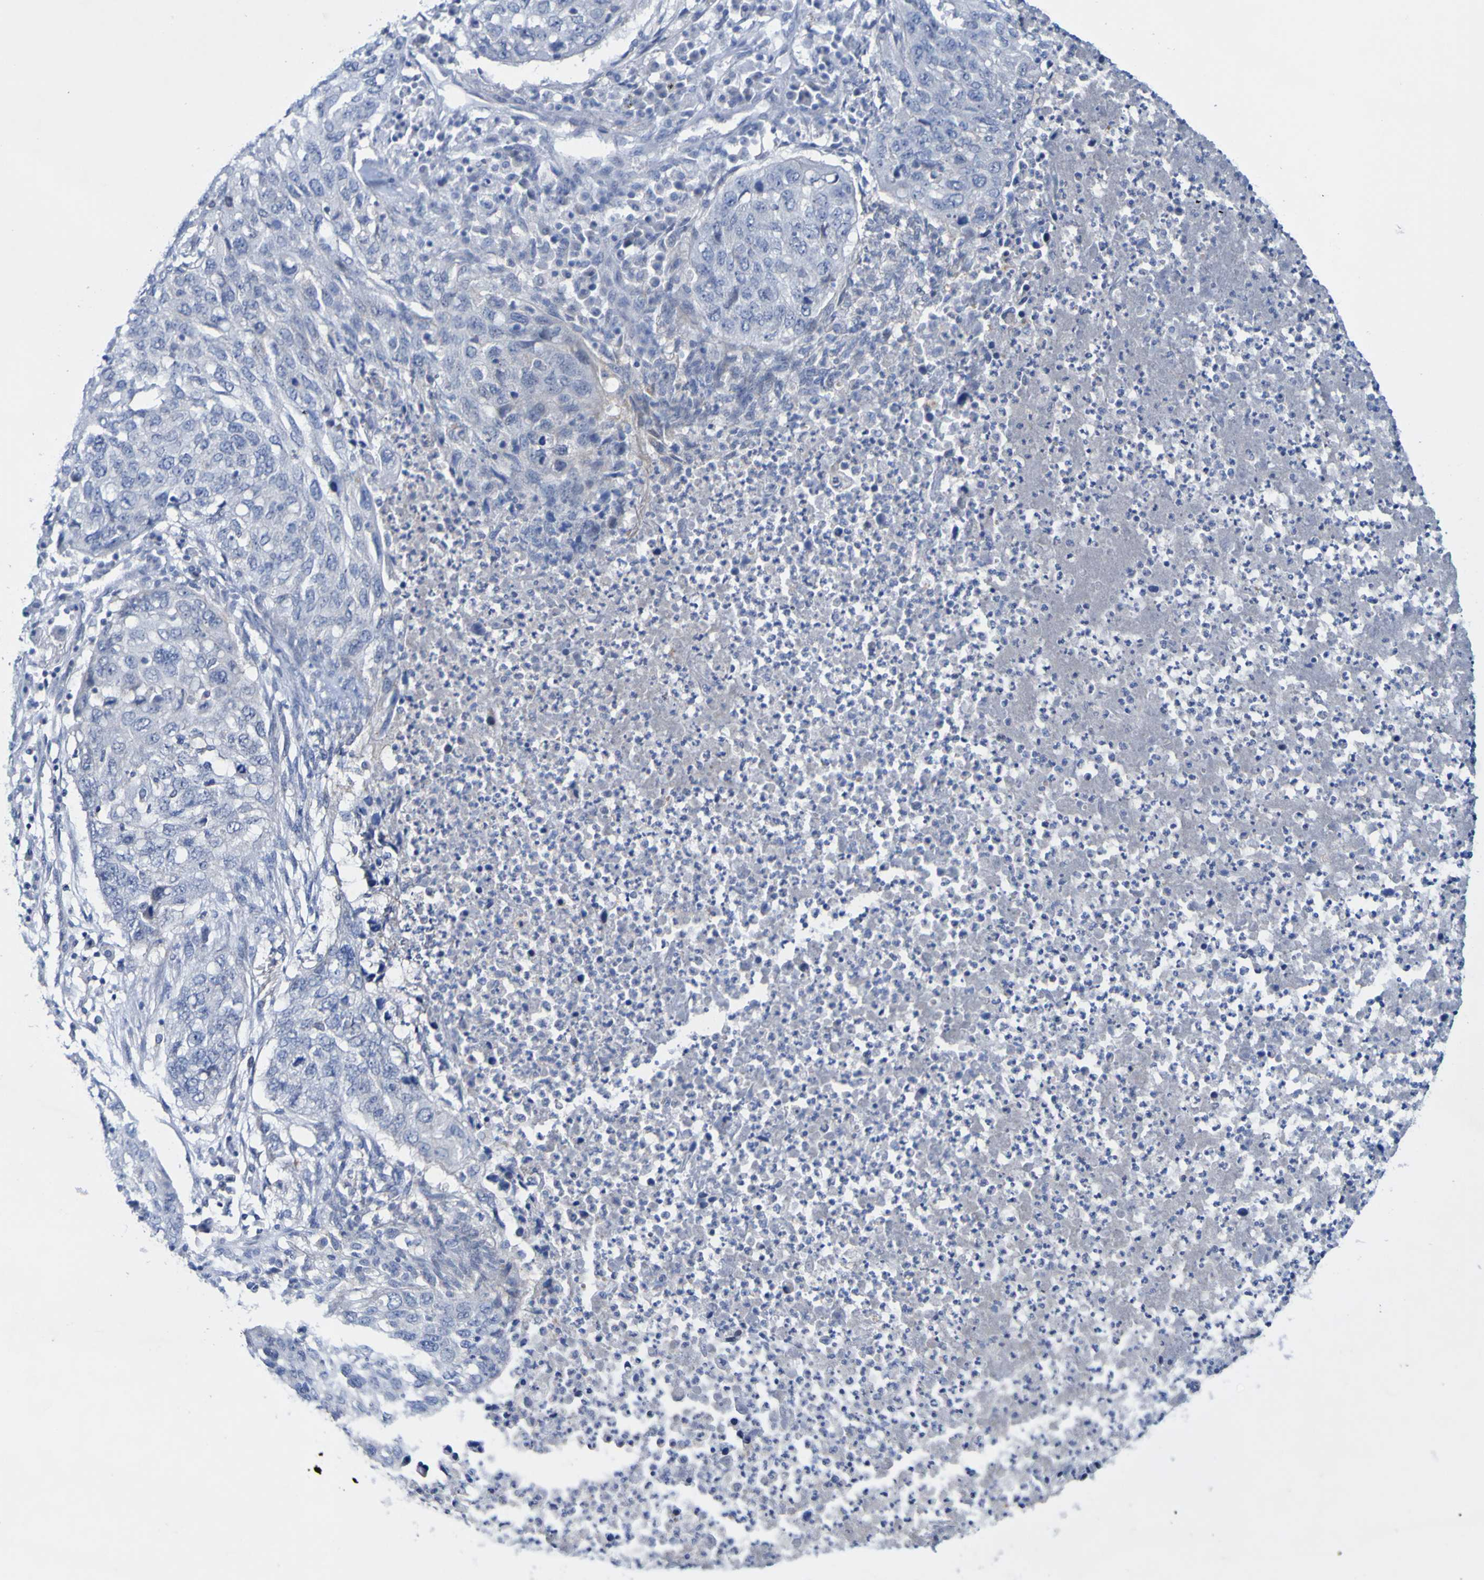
{"staining": {"intensity": "negative", "quantity": "none", "location": "none"}, "tissue": "lung cancer", "cell_type": "Tumor cells", "image_type": "cancer", "snomed": [{"axis": "morphology", "description": "Squamous cell carcinoma, NOS"}, {"axis": "topography", "description": "Lung"}], "caption": "IHC photomicrograph of lung cancer (squamous cell carcinoma) stained for a protein (brown), which displays no expression in tumor cells. Brightfield microscopy of immunohistochemistry (IHC) stained with DAB (3,3'-diaminobenzidine) (brown) and hematoxylin (blue), captured at high magnification.", "gene": "ACMSD", "patient": {"sex": "female", "age": 63}}